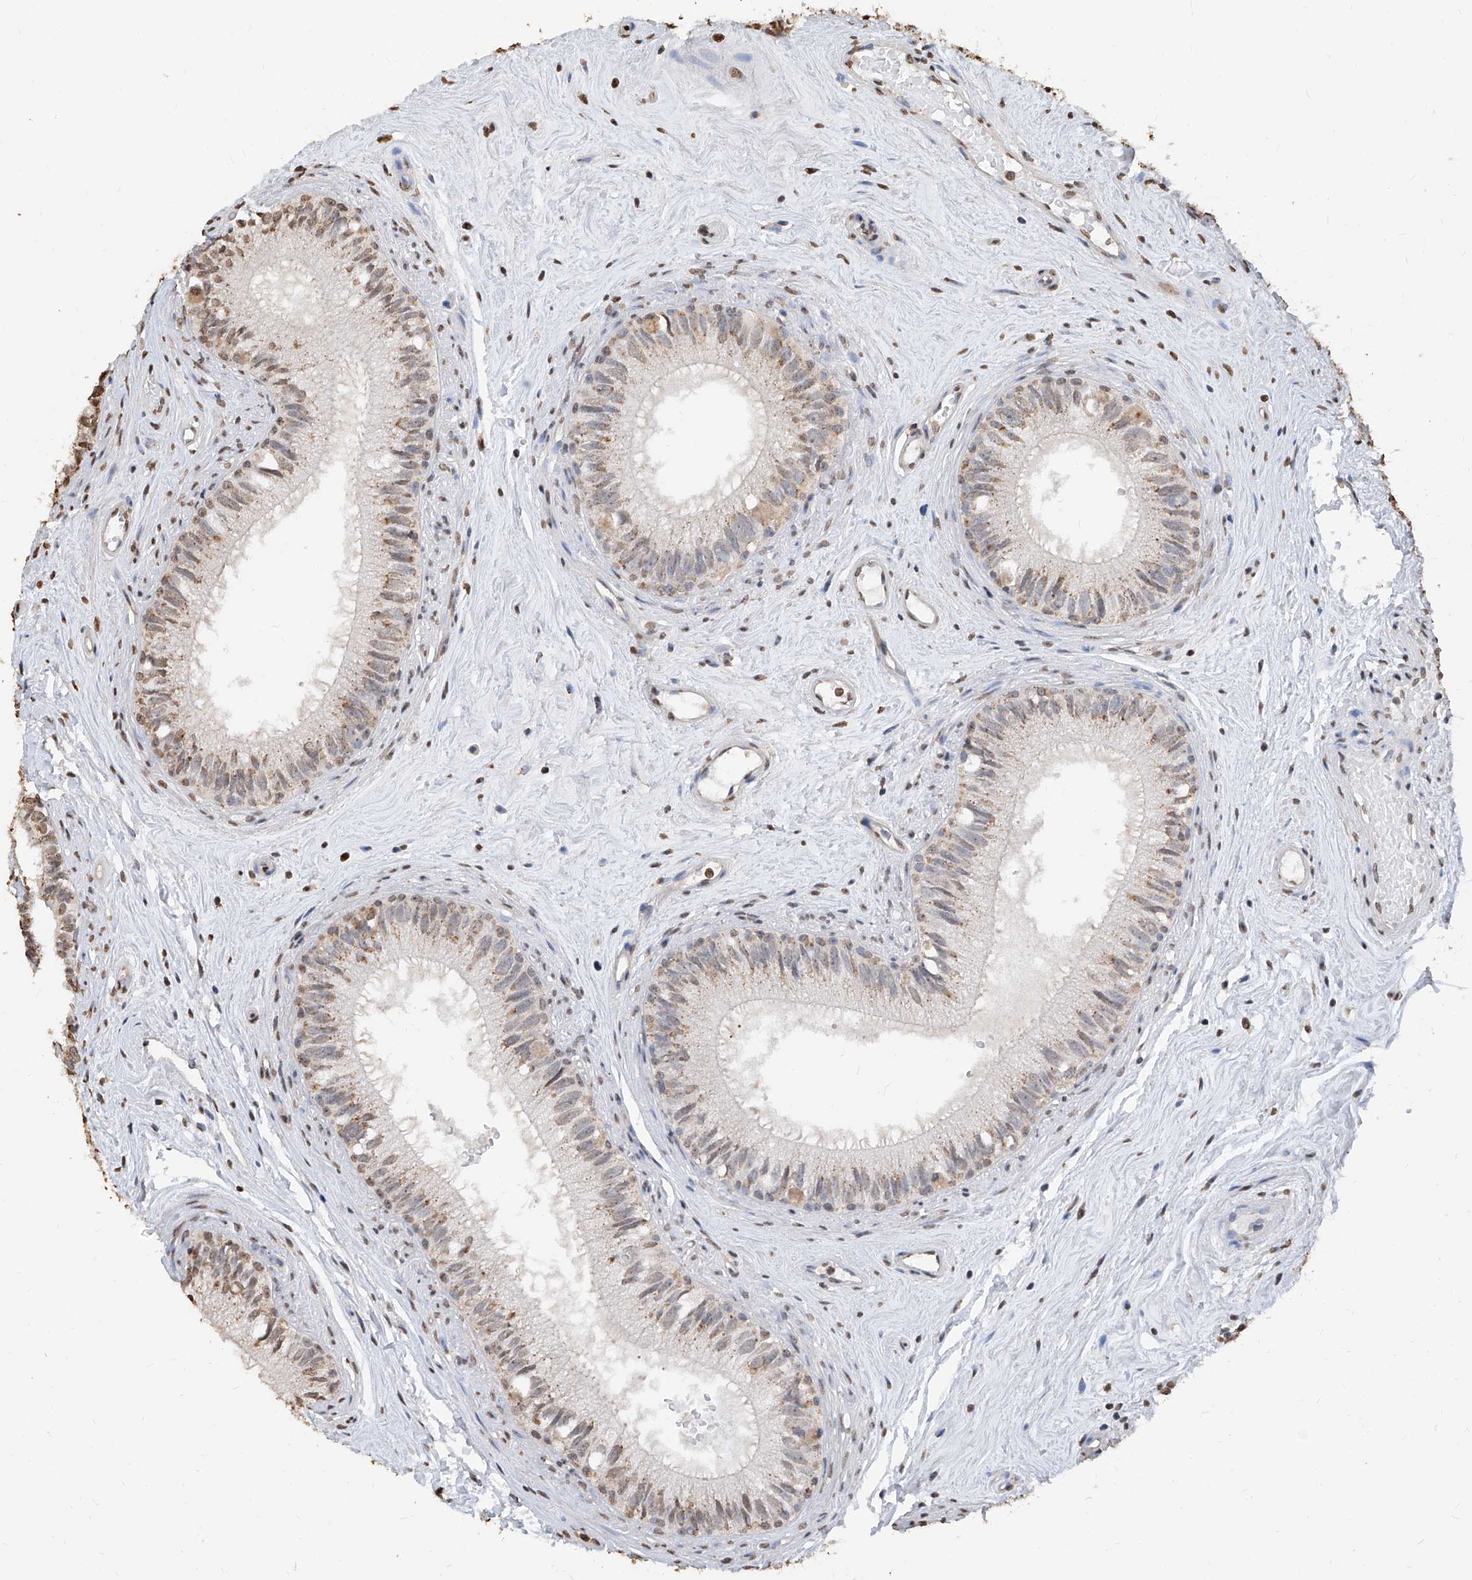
{"staining": {"intensity": "strong", "quantity": "25%-75%", "location": "cytoplasmic/membranous,nuclear"}, "tissue": "epididymis", "cell_type": "Glandular cells", "image_type": "normal", "snomed": [{"axis": "morphology", "description": "Normal tissue, NOS"}, {"axis": "topography", "description": "Epididymis"}], "caption": "Immunohistochemical staining of benign epididymis demonstrates high levels of strong cytoplasmic/membranous,nuclear expression in approximately 25%-75% of glandular cells. Nuclei are stained in blue.", "gene": "RP9", "patient": {"sex": "male", "age": 71}}